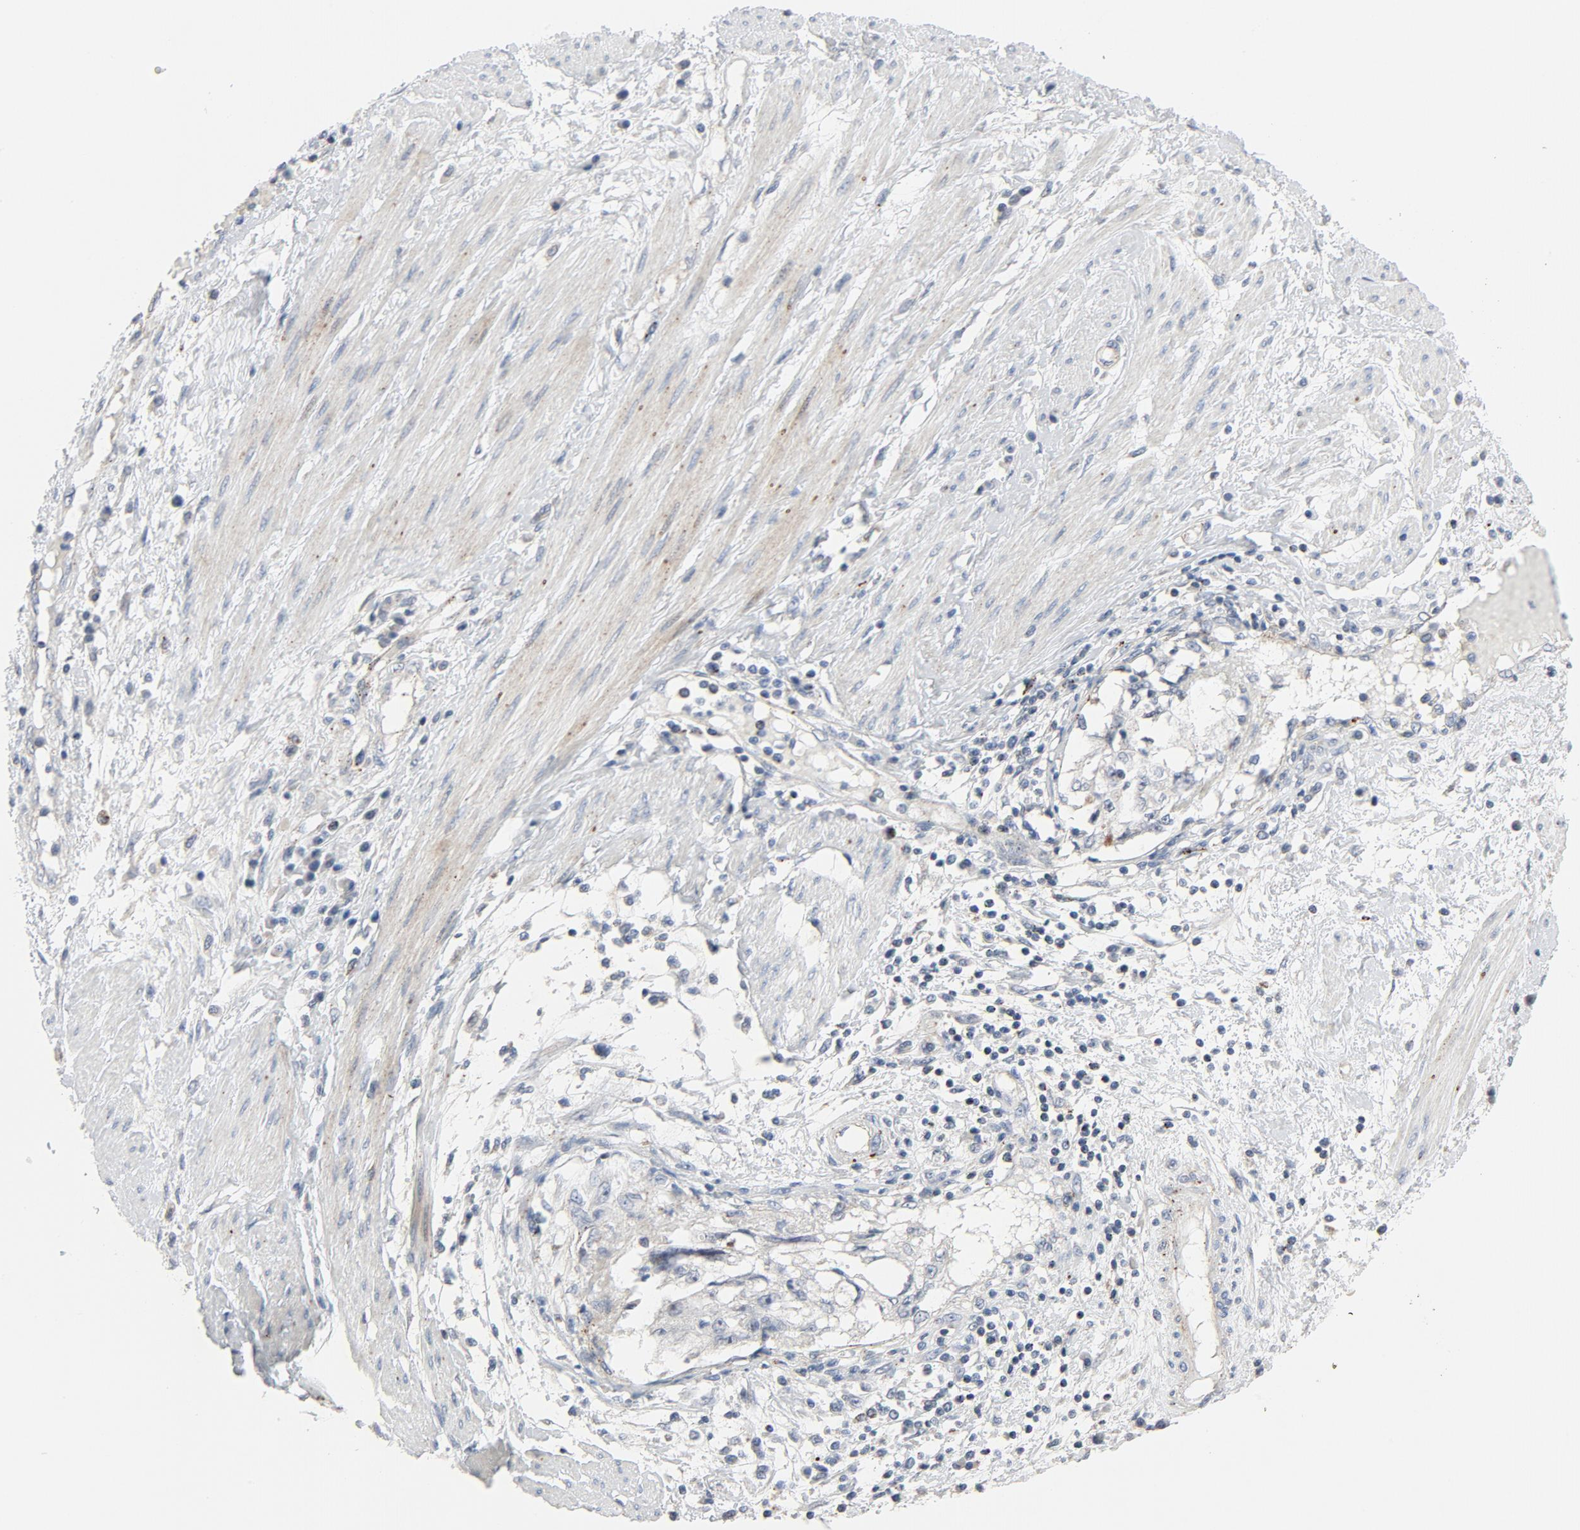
{"staining": {"intensity": "negative", "quantity": "none", "location": "none"}, "tissue": "cervical cancer", "cell_type": "Tumor cells", "image_type": "cancer", "snomed": [{"axis": "morphology", "description": "Normal tissue, NOS"}, {"axis": "morphology", "description": "Squamous cell carcinoma, NOS"}, {"axis": "topography", "description": "Cervix"}], "caption": "Tumor cells show no significant staining in cervical squamous cell carcinoma.", "gene": "AKT2", "patient": {"sex": "female", "age": 67}}